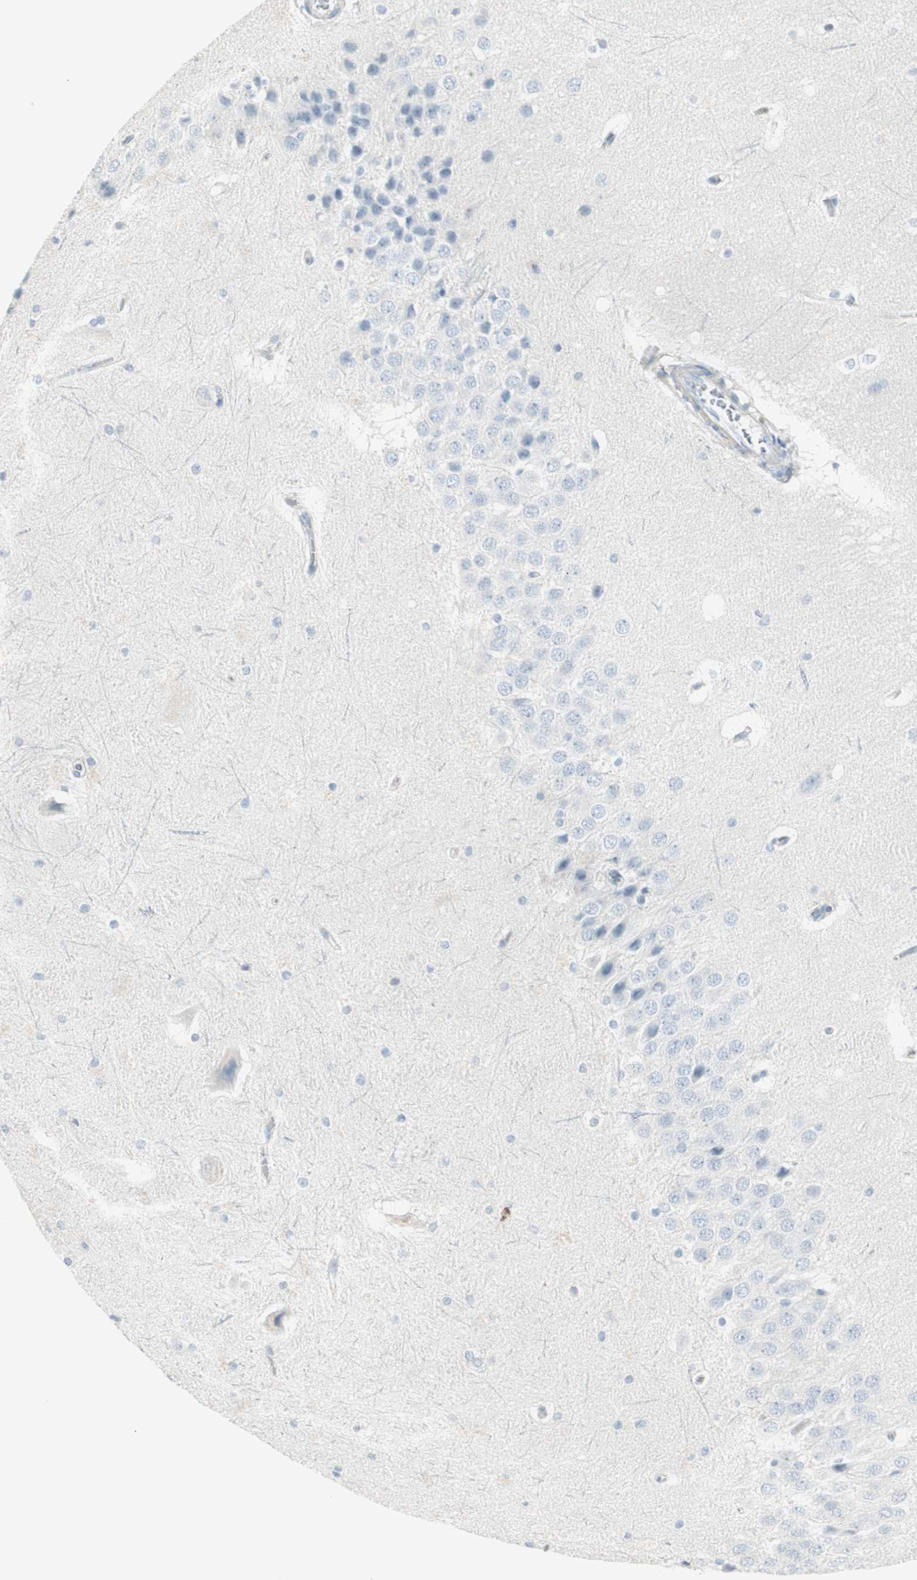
{"staining": {"intensity": "negative", "quantity": "none", "location": "none"}, "tissue": "hippocampus", "cell_type": "Glial cells", "image_type": "normal", "snomed": [{"axis": "morphology", "description": "Normal tissue, NOS"}, {"axis": "topography", "description": "Hippocampus"}], "caption": "This is a image of immunohistochemistry staining of unremarkable hippocampus, which shows no positivity in glial cells.", "gene": "CDHR5", "patient": {"sex": "female", "age": 19}}